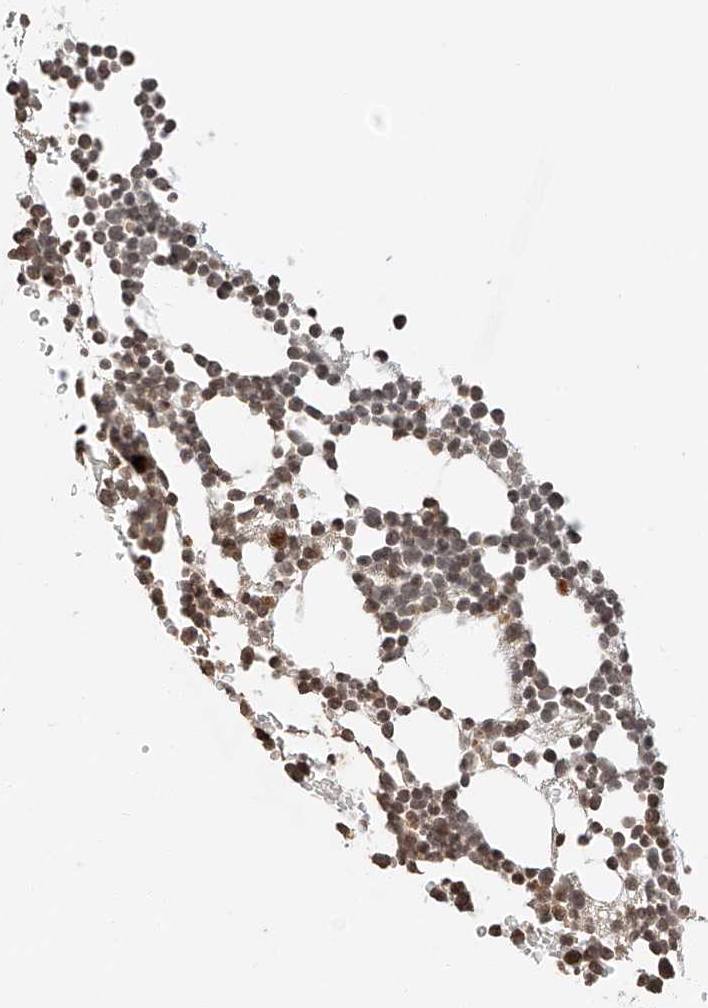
{"staining": {"intensity": "moderate", "quantity": "25%-75%", "location": "cytoplasmic/membranous,nuclear"}, "tissue": "bone marrow", "cell_type": "Hematopoietic cells", "image_type": "normal", "snomed": [{"axis": "morphology", "description": "Normal tissue, NOS"}, {"axis": "topography", "description": "Bone marrow"}], "caption": "IHC photomicrograph of benign bone marrow: human bone marrow stained using IHC demonstrates medium levels of moderate protein expression localized specifically in the cytoplasmic/membranous,nuclear of hematopoietic cells, appearing as a cytoplasmic/membranous,nuclear brown color.", "gene": "ARHGAP33", "patient": {"sex": "female", "age": 67}}